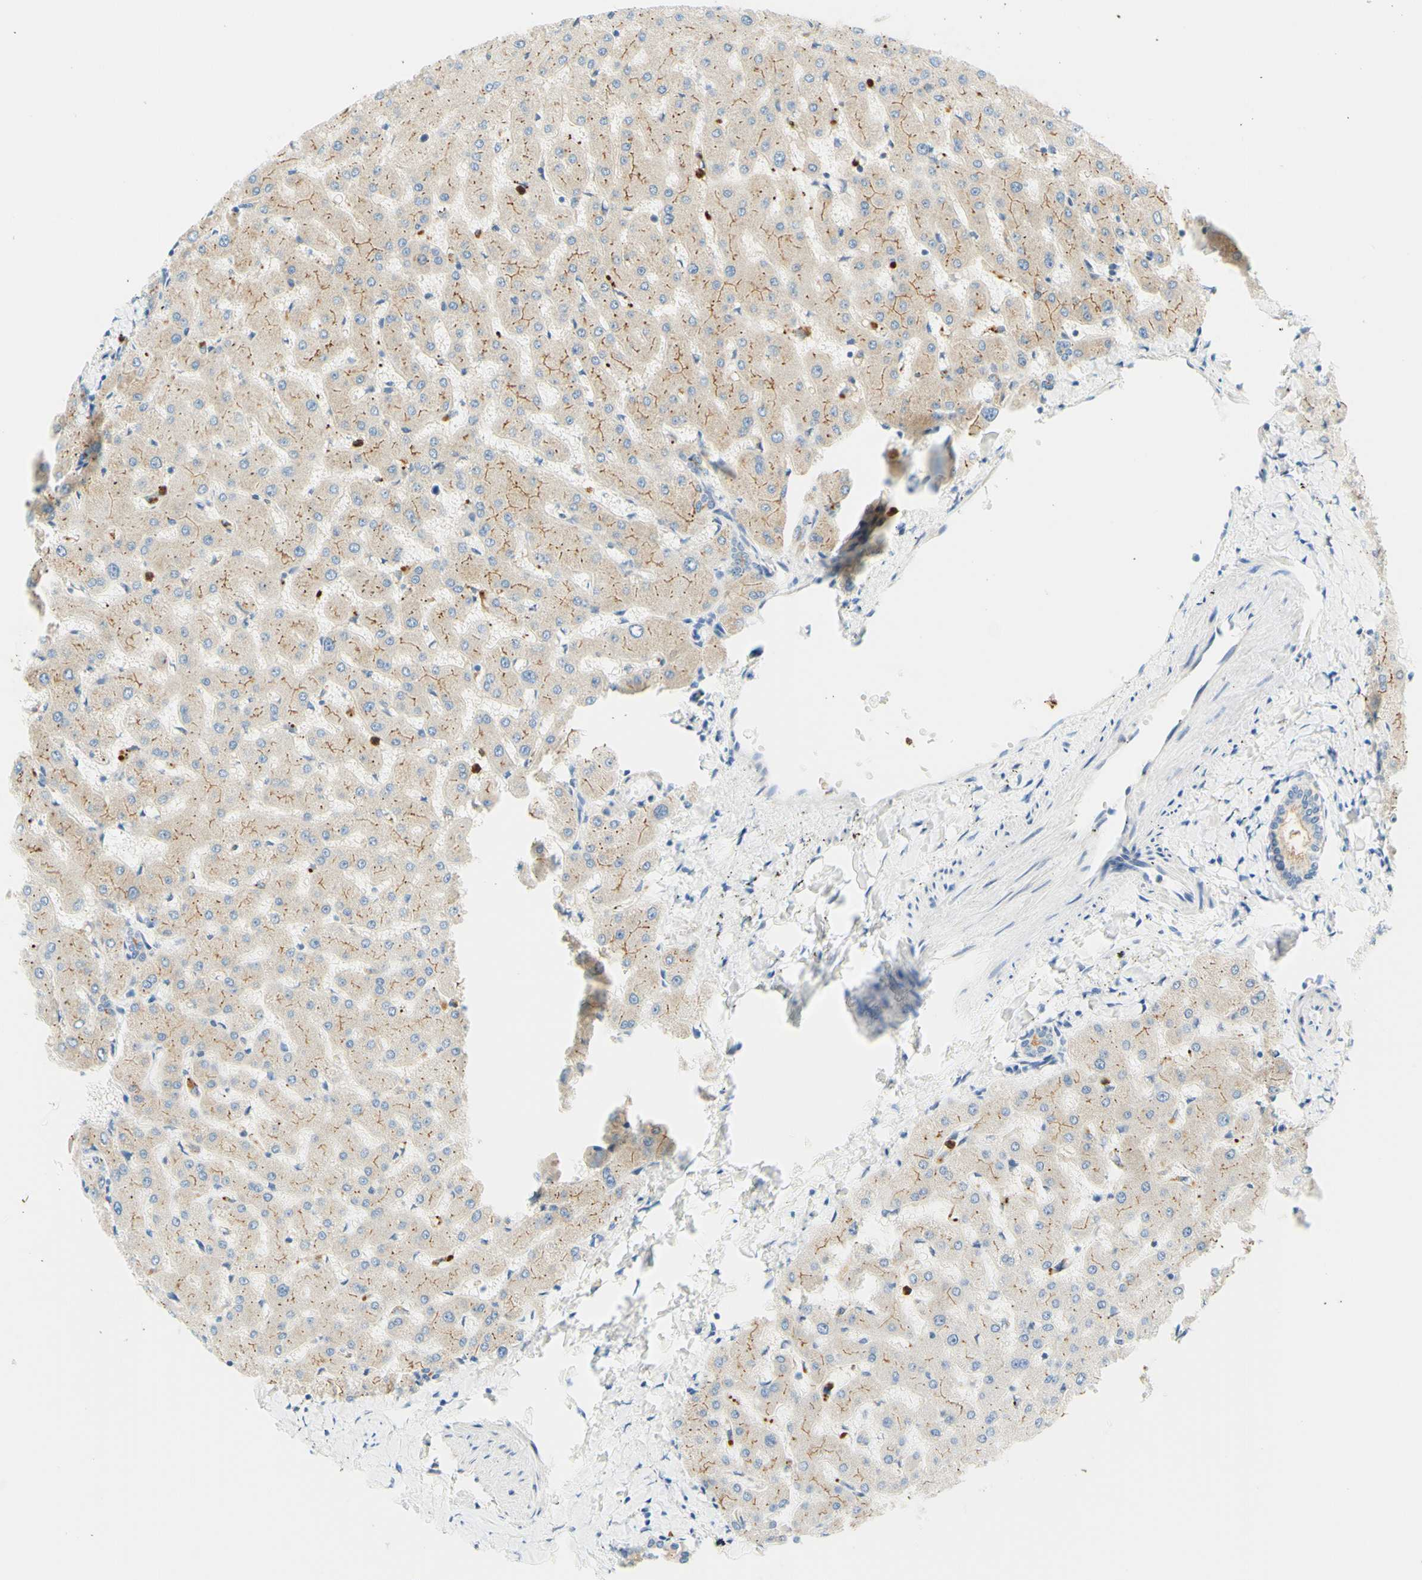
{"staining": {"intensity": "weak", "quantity": ">75%", "location": "cytoplasmic/membranous"}, "tissue": "liver", "cell_type": "Cholangiocytes", "image_type": "normal", "snomed": [{"axis": "morphology", "description": "Normal tissue, NOS"}, {"axis": "topography", "description": "Liver"}], "caption": "IHC photomicrograph of normal liver: liver stained using immunohistochemistry (IHC) exhibits low levels of weak protein expression localized specifically in the cytoplasmic/membranous of cholangiocytes, appearing as a cytoplasmic/membranous brown color.", "gene": "TREM2", "patient": {"sex": "female", "age": 63}}